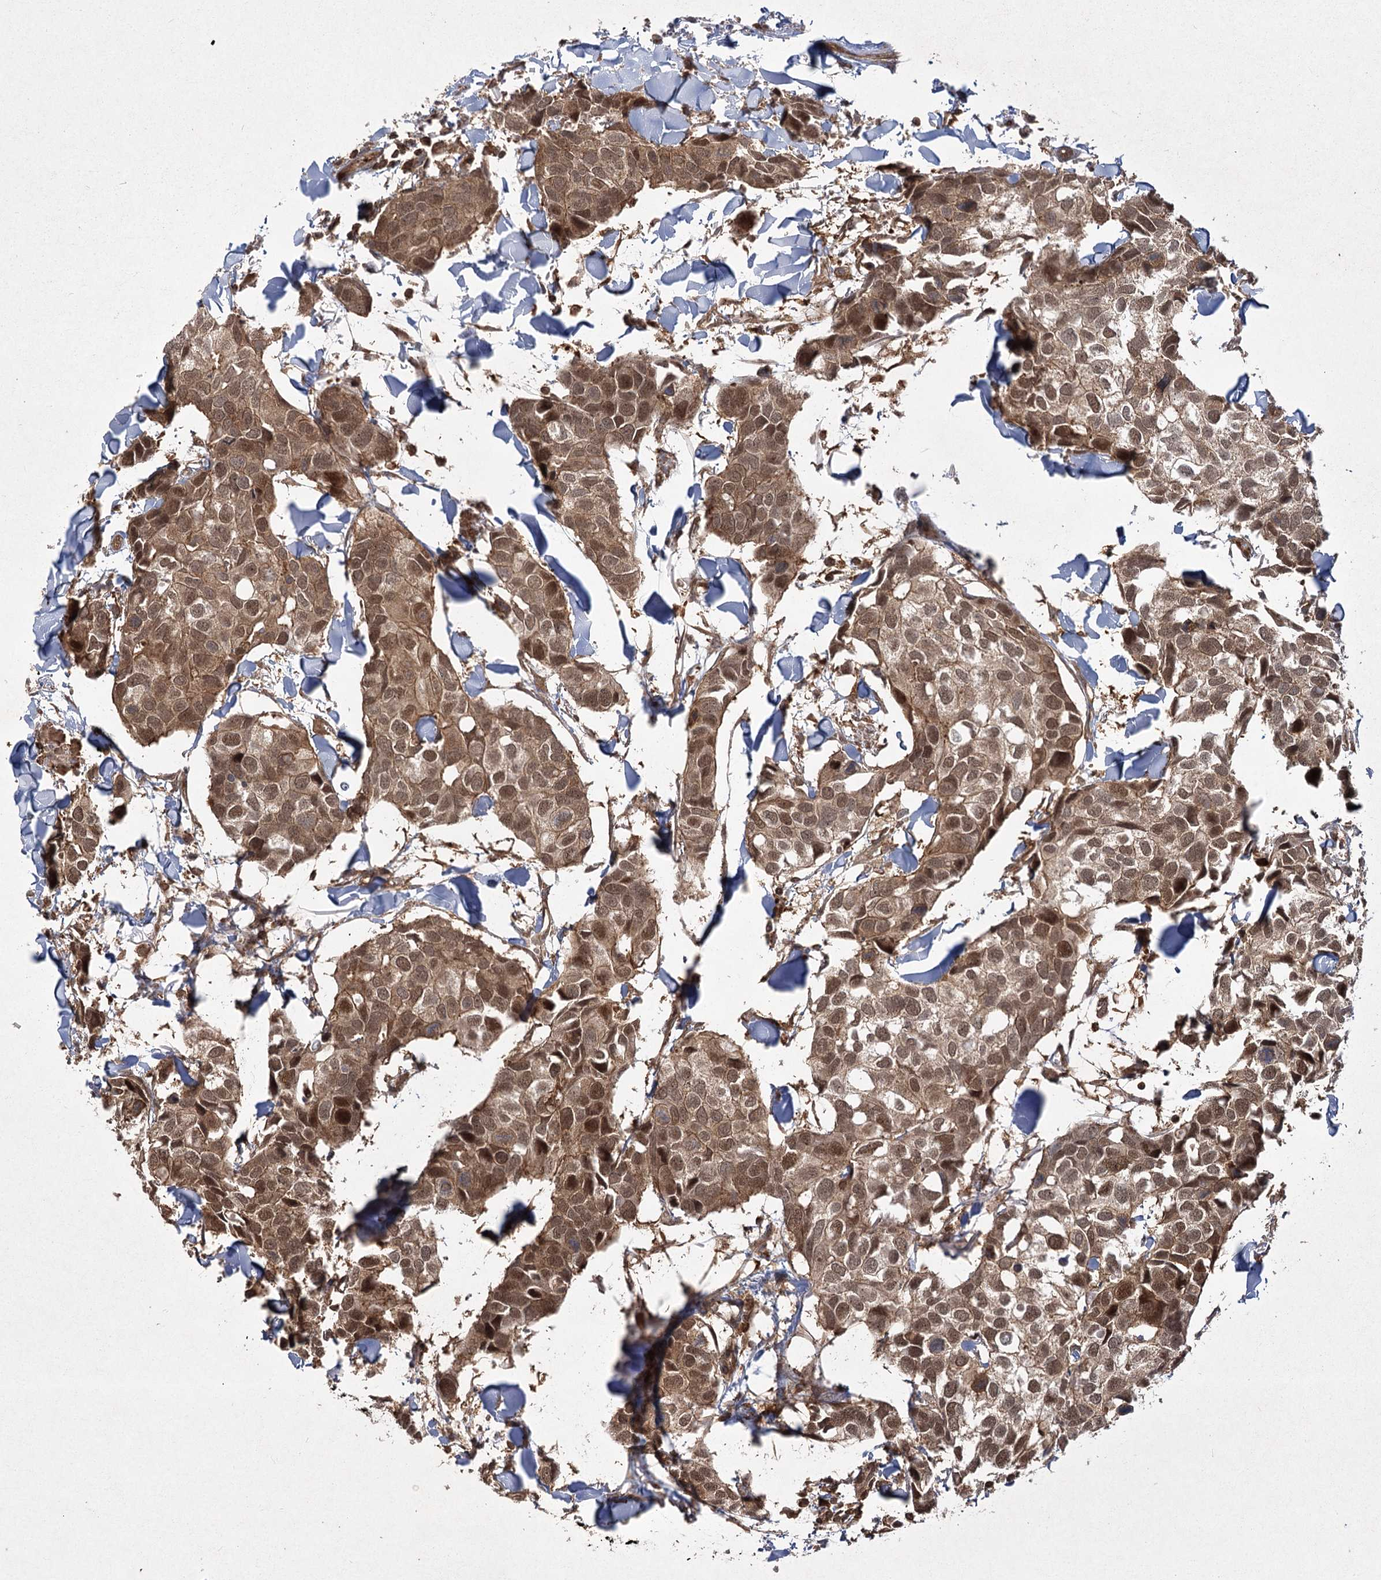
{"staining": {"intensity": "moderate", "quantity": ">75%", "location": "cytoplasmic/membranous,nuclear"}, "tissue": "breast cancer", "cell_type": "Tumor cells", "image_type": "cancer", "snomed": [{"axis": "morphology", "description": "Duct carcinoma"}, {"axis": "topography", "description": "Breast"}], "caption": "Brown immunohistochemical staining in human infiltrating ductal carcinoma (breast) displays moderate cytoplasmic/membranous and nuclear positivity in about >75% of tumor cells. (DAB IHC, brown staining for protein, blue staining for nuclei).", "gene": "MDFIC", "patient": {"sex": "female", "age": 83}}